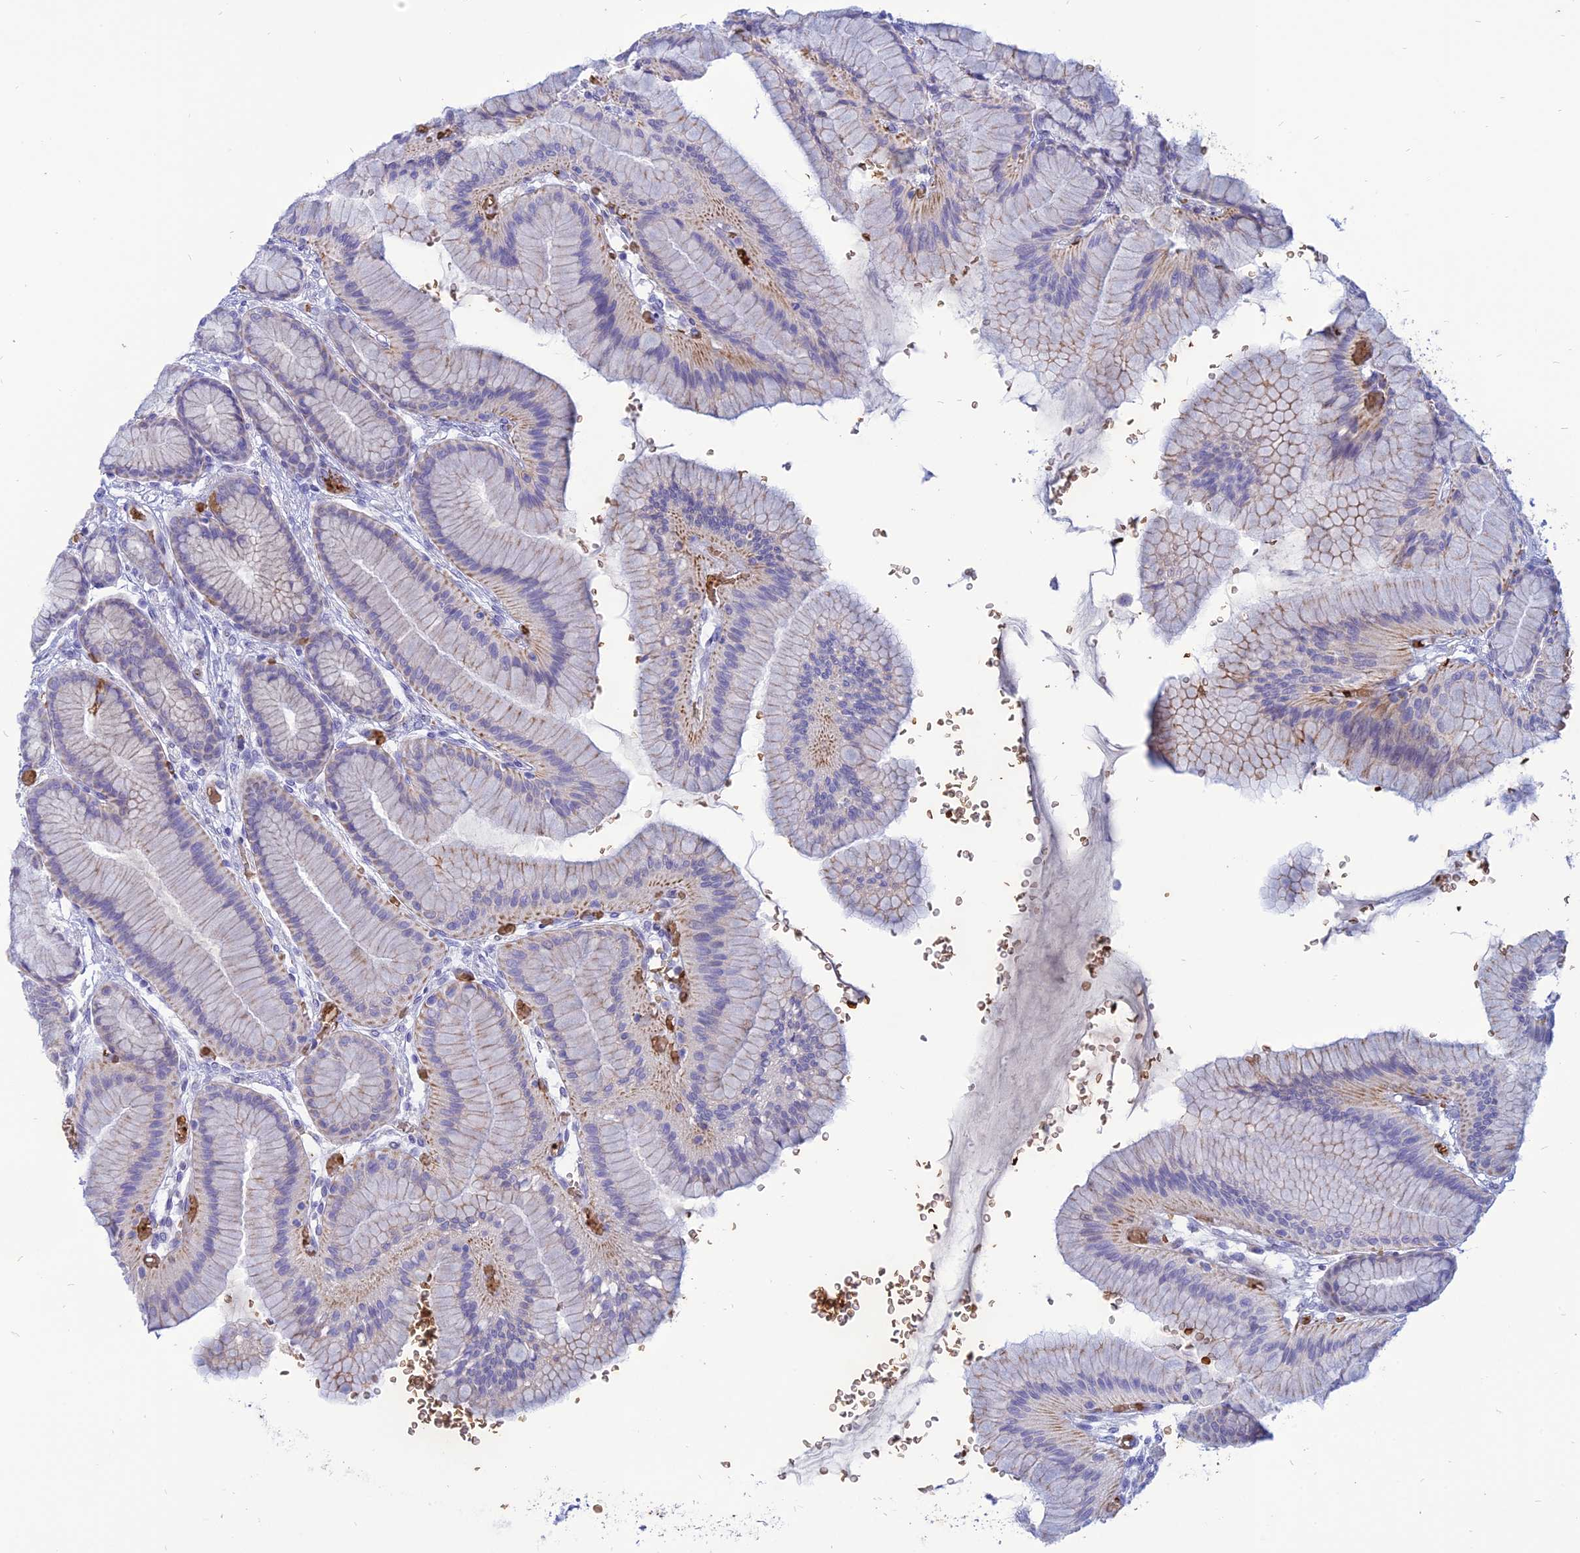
{"staining": {"intensity": "moderate", "quantity": "25%-75%", "location": "cytoplasmic/membranous"}, "tissue": "stomach", "cell_type": "Glandular cells", "image_type": "normal", "snomed": [{"axis": "morphology", "description": "Normal tissue, NOS"}, {"axis": "morphology", "description": "Adenocarcinoma, NOS"}, {"axis": "morphology", "description": "Adenocarcinoma, High grade"}, {"axis": "topography", "description": "Stomach, upper"}, {"axis": "topography", "description": "Stomach"}], "caption": "Immunohistochemistry (IHC) image of normal stomach: stomach stained using immunohistochemistry (IHC) exhibits medium levels of moderate protein expression localized specifically in the cytoplasmic/membranous of glandular cells, appearing as a cytoplasmic/membranous brown color.", "gene": "HHAT", "patient": {"sex": "female", "age": 65}}